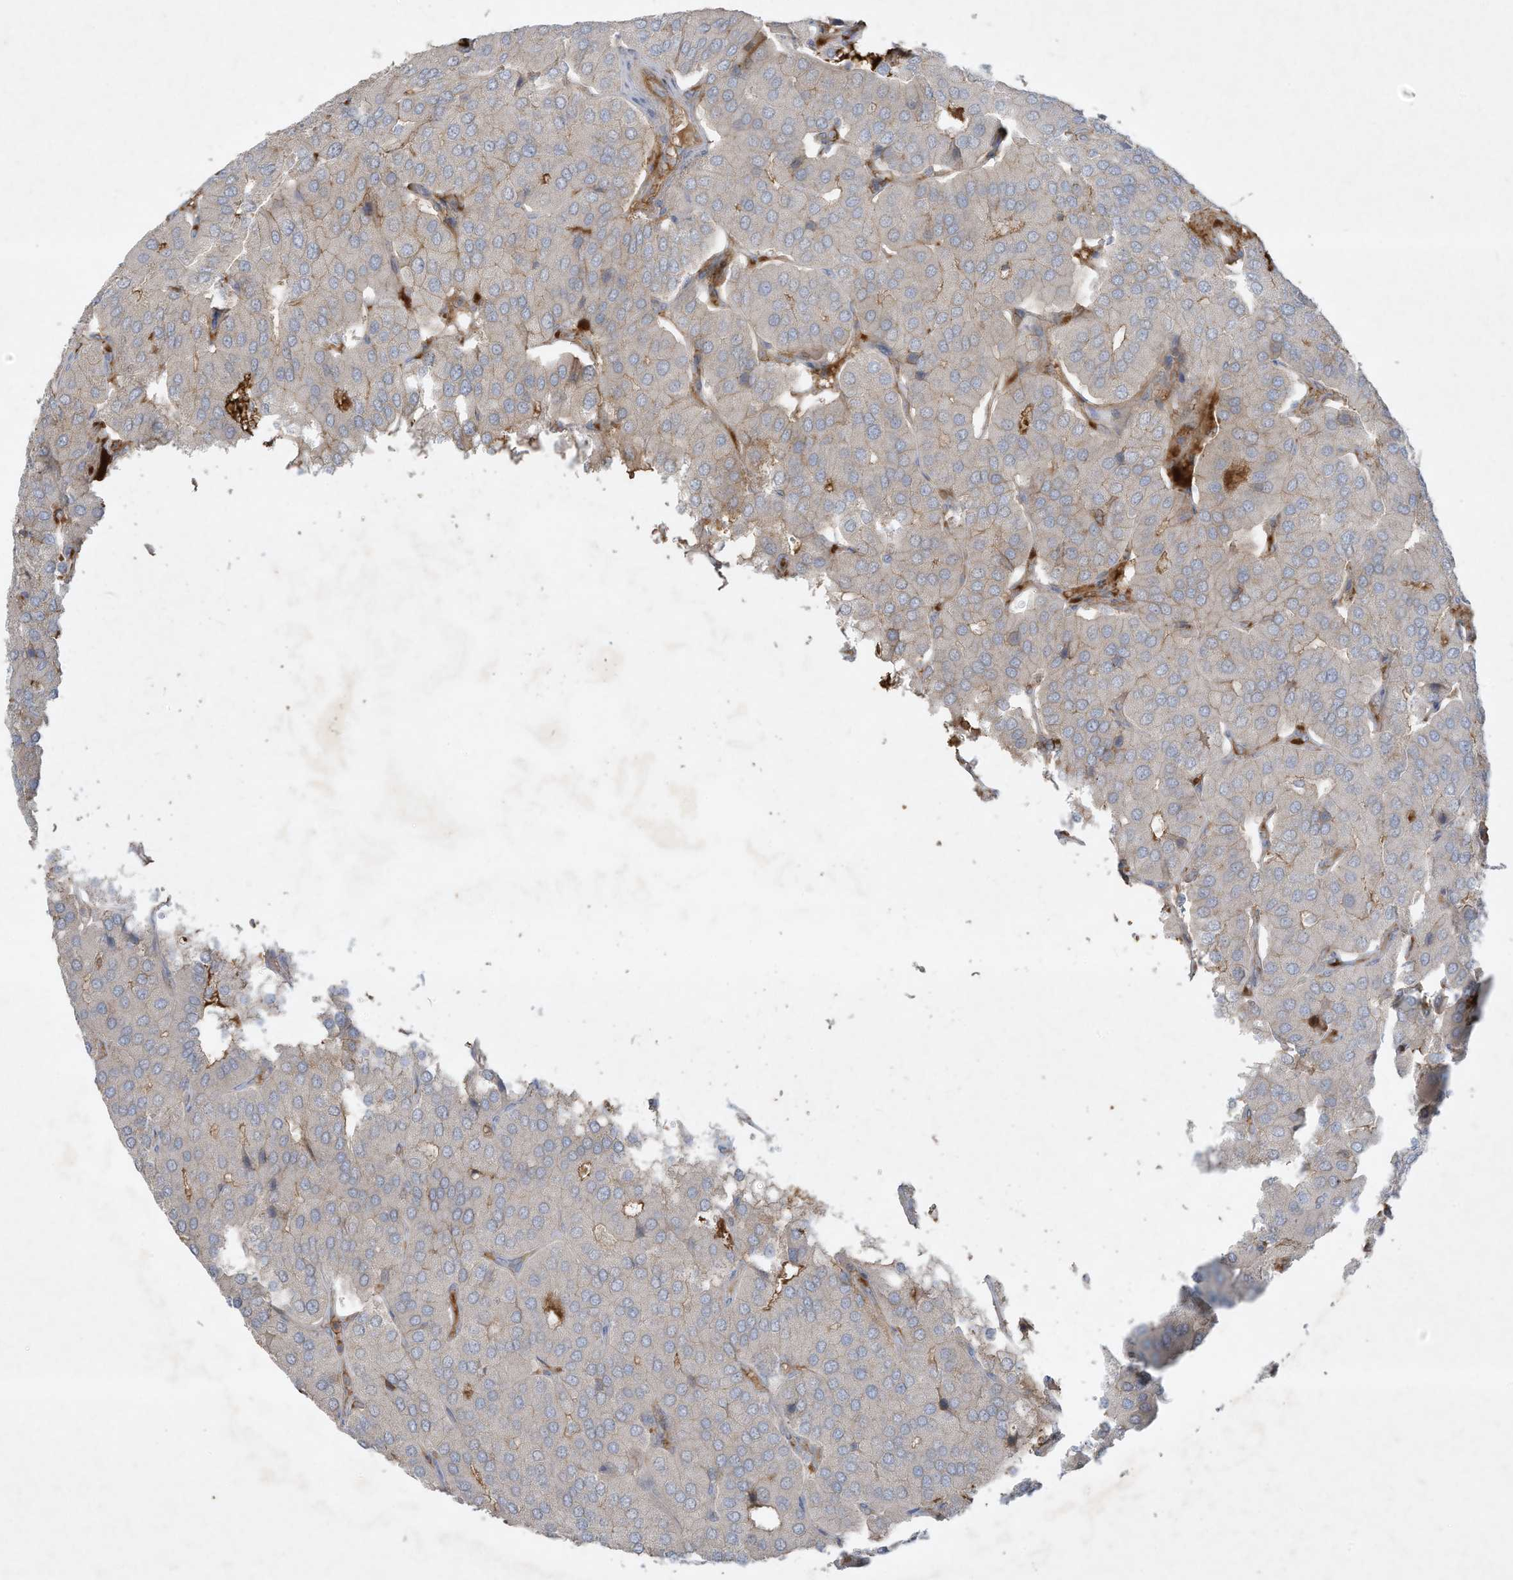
{"staining": {"intensity": "negative", "quantity": "none", "location": "none"}, "tissue": "parathyroid gland", "cell_type": "Glandular cells", "image_type": "normal", "snomed": [{"axis": "morphology", "description": "Normal tissue, NOS"}, {"axis": "morphology", "description": "Adenoma, NOS"}, {"axis": "topography", "description": "Parathyroid gland"}], "caption": "The histopathology image exhibits no significant staining in glandular cells of parathyroid gland. (DAB immunohistochemistry (IHC) with hematoxylin counter stain).", "gene": "FETUB", "patient": {"sex": "female", "age": 86}}